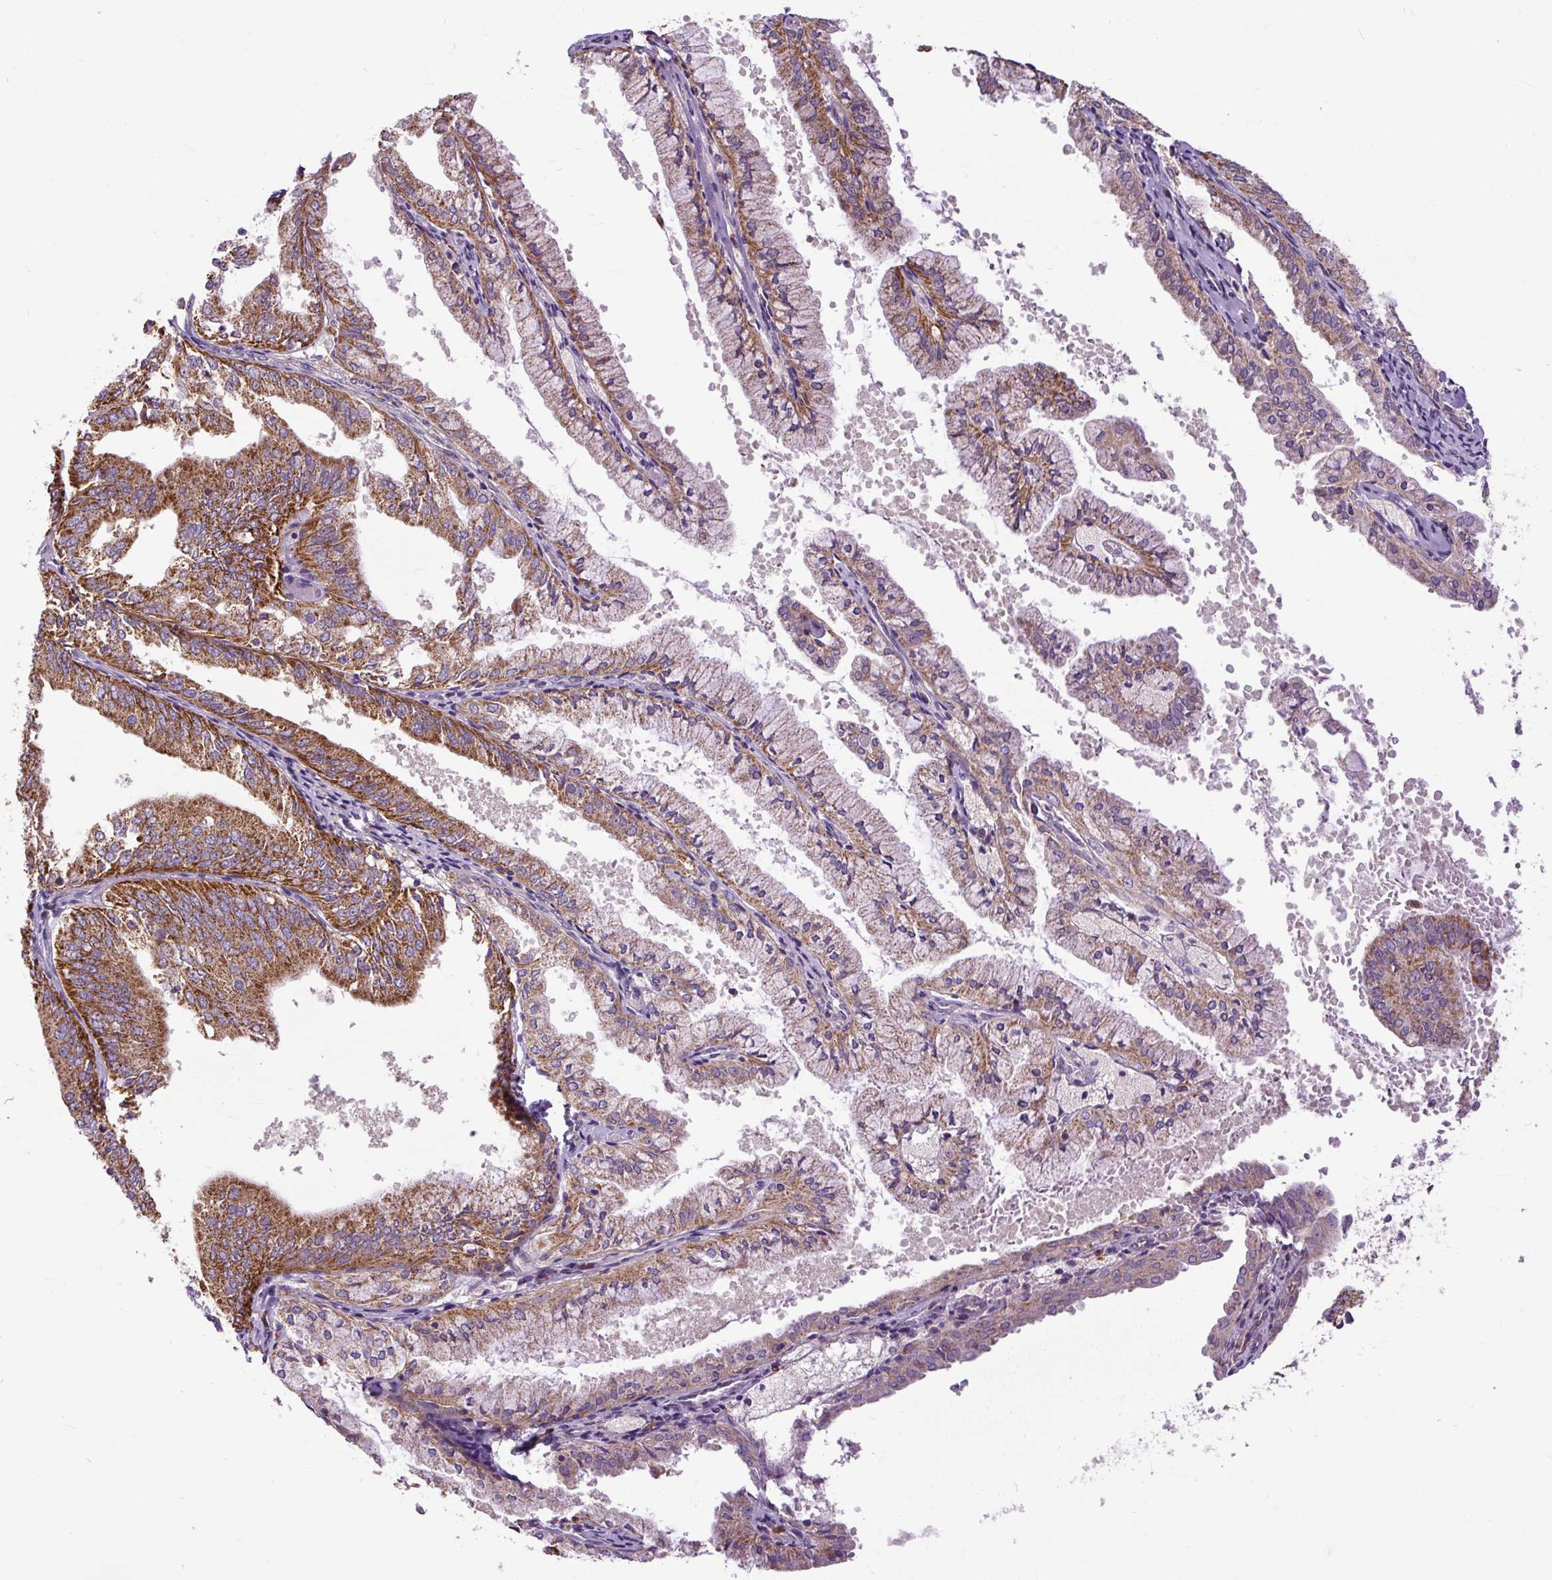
{"staining": {"intensity": "moderate", "quantity": "25%-75%", "location": "cytoplasmic/membranous"}, "tissue": "endometrial cancer", "cell_type": "Tumor cells", "image_type": "cancer", "snomed": [{"axis": "morphology", "description": "Adenocarcinoma, NOS"}, {"axis": "topography", "description": "Endometrium"}], "caption": "An image of human adenocarcinoma (endometrial) stained for a protein shows moderate cytoplasmic/membranous brown staining in tumor cells.", "gene": "TM2D3", "patient": {"sex": "female", "age": 63}}